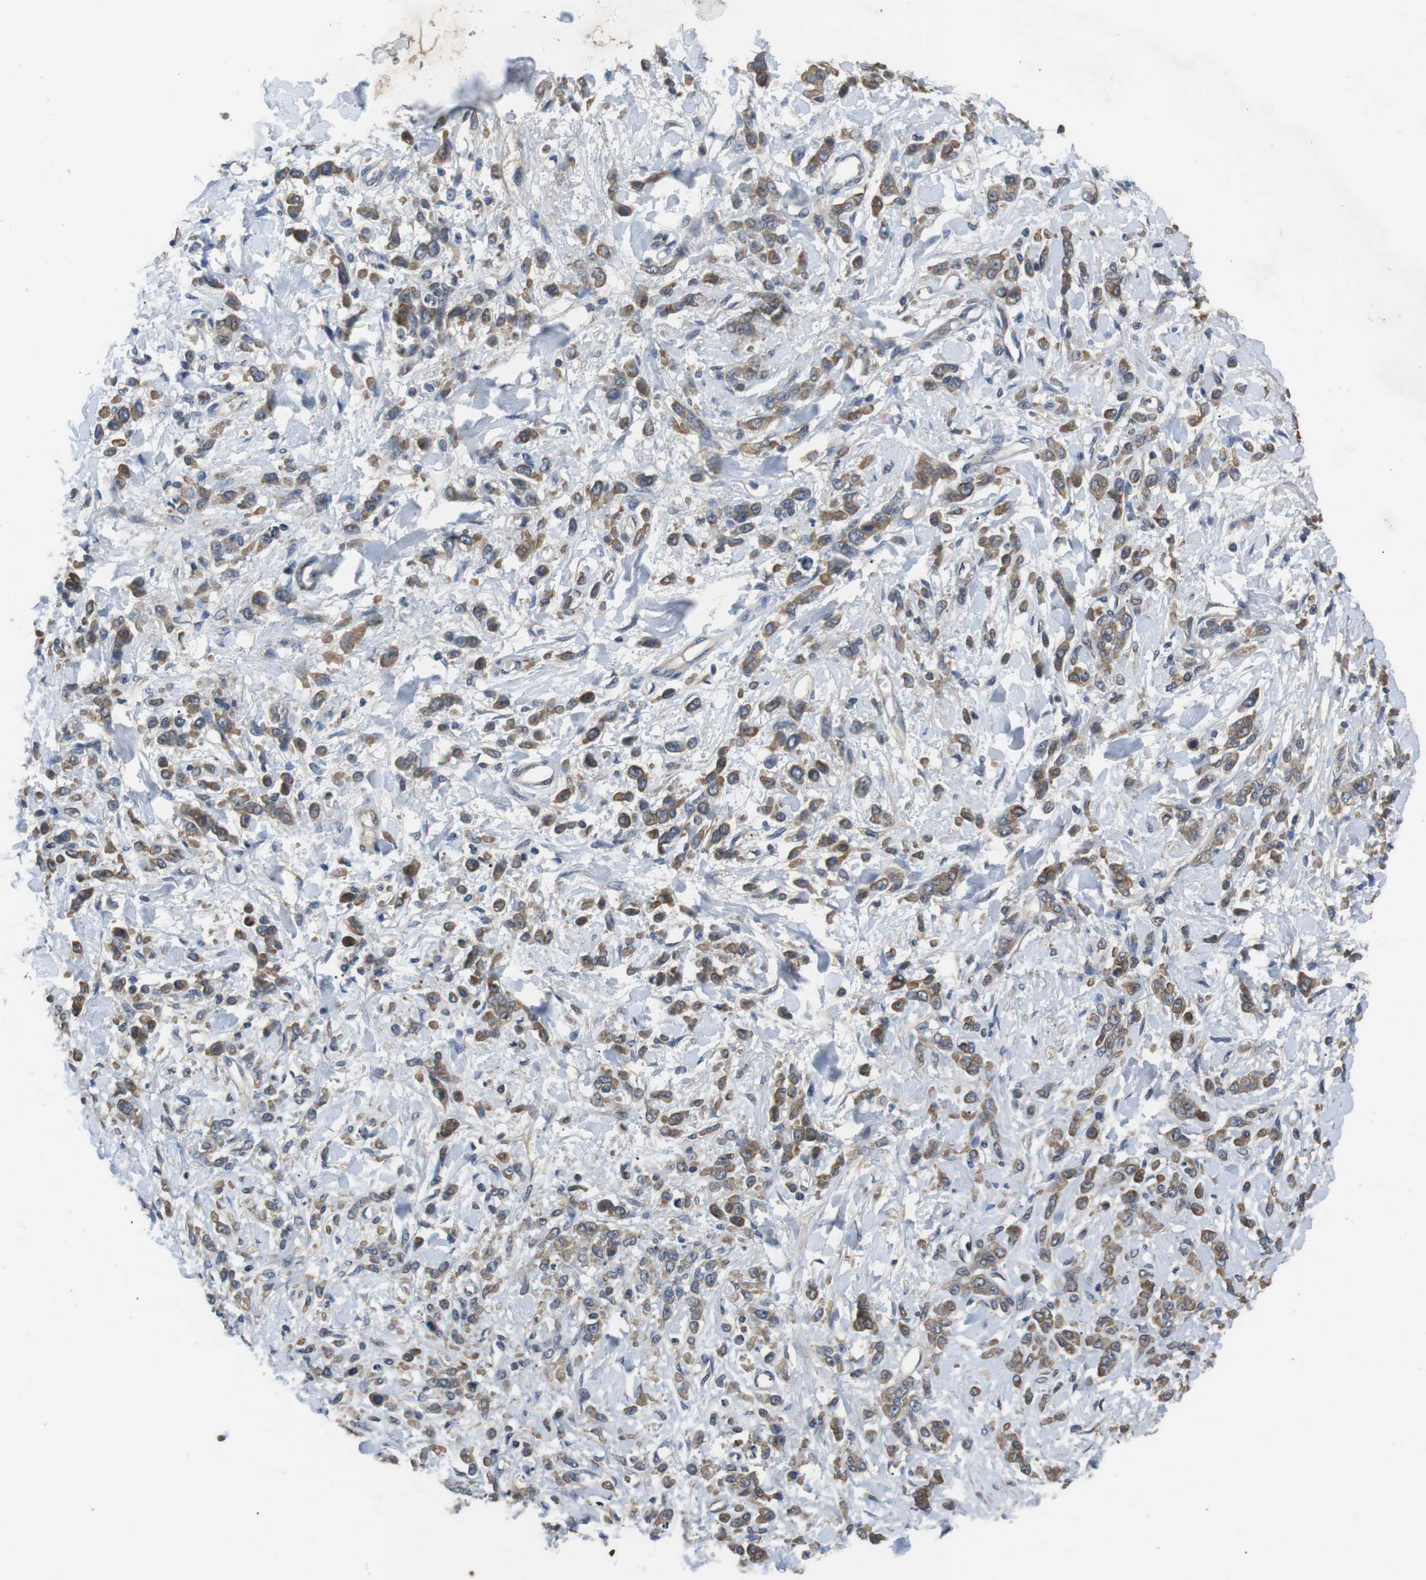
{"staining": {"intensity": "moderate", "quantity": ">75%", "location": "cytoplasmic/membranous"}, "tissue": "stomach cancer", "cell_type": "Tumor cells", "image_type": "cancer", "snomed": [{"axis": "morphology", "description": "Normal tissue, NOS"}, {"axis": "morphology", "description": "Adenocarcinoma, NOS"}, {"axis": "topography", "description": "Stomach"}], "caption": "This micrograph displays adenocarcinoma (stomach) stained with immunohistochemistry to label a protein in brown. The cytoplasmic/membranous of tumor cells show moderate positivity for the protein. Nuclei are counter-stained blue.", "gene": "ADGRL3", "patient": {"sex": "male", "age": 82}}